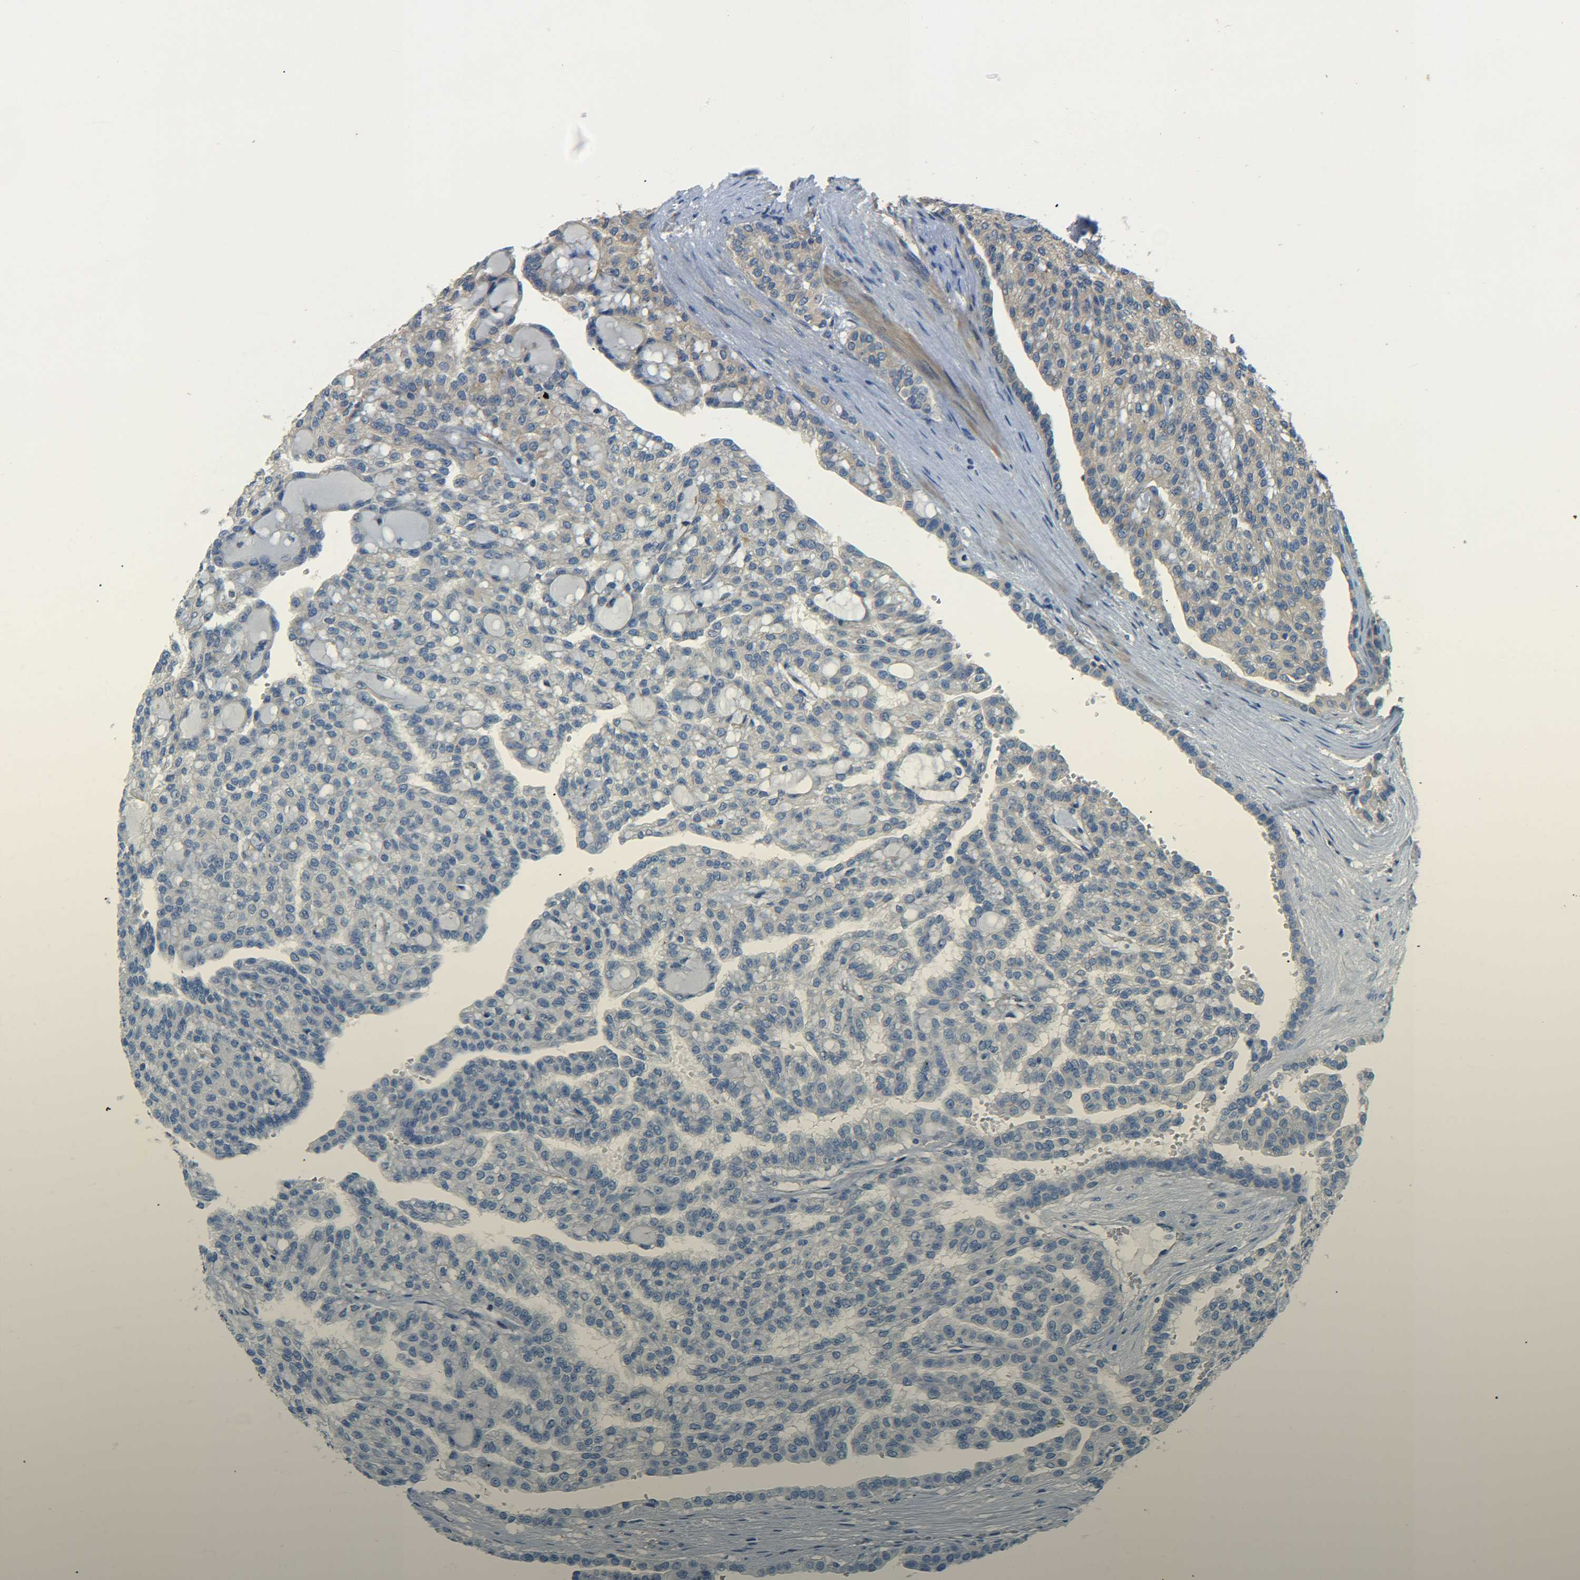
{"staining": {"intensity": "negative", "quantity": "none", "location": "none"}, "tissue": "renal cancer", "cell_type": "Tumor cells", "image_type": "cancer", "snomed": [{"axis": "morphology", "description": "Adenocarcinoma, NOS"}, {"axis": "topography", "description": "Kidney"}], "caption": "This is a micrograph of IHC staining of renal cancer (adenocarcinoma), which shows no expression in tumor cells.", "gene": "LRCH3", "patient": {"sex": "male", "age": 63}}